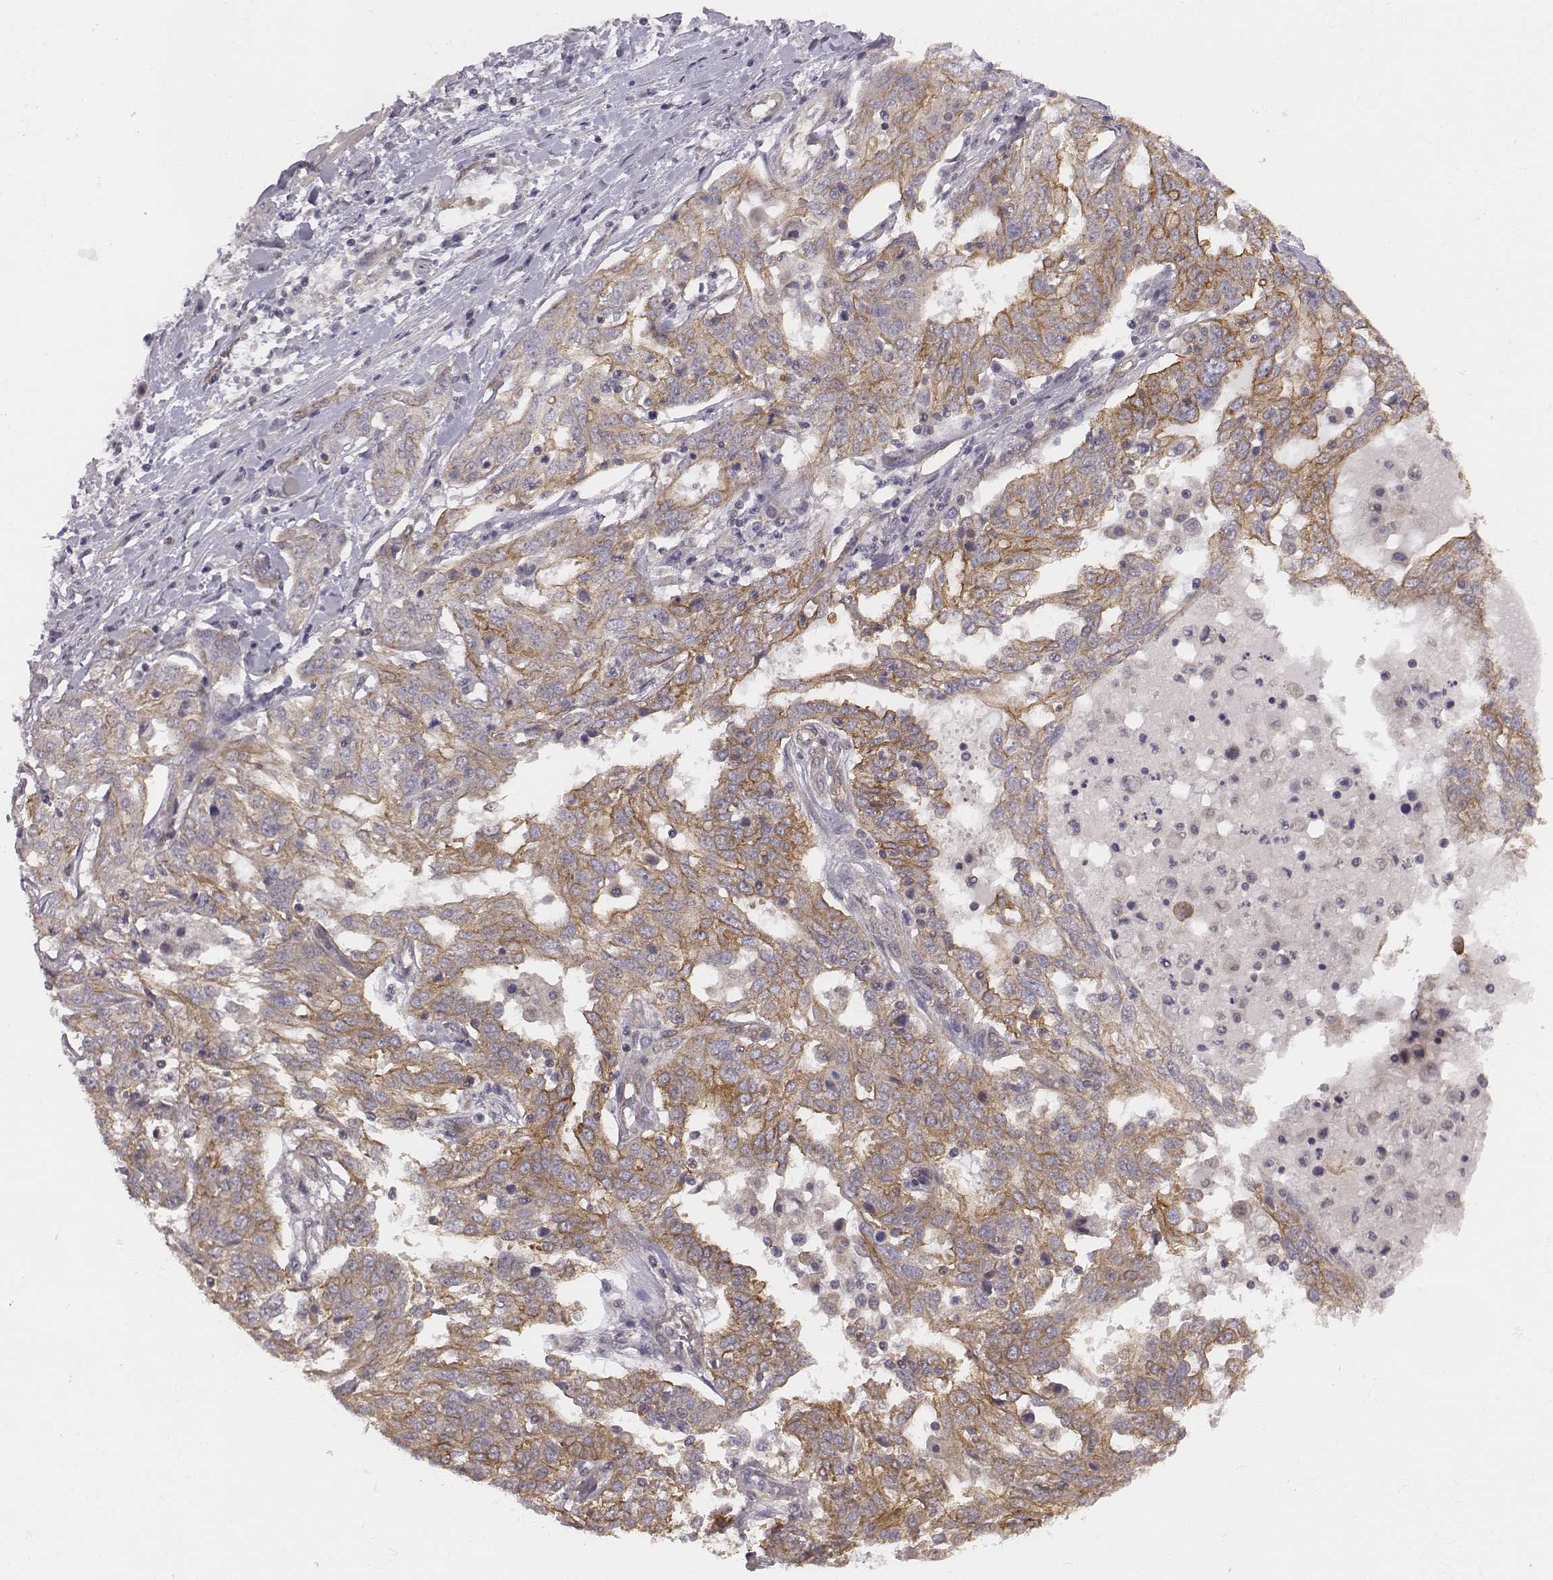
{"staining": {"intensity": "moderate", "quantity": ">75%", "location": "cytoplasmic/membranous"}, "tissue": "ovarian cancer", "cell_type": "Tumor cells", "image_type": "cancer", "snomed": [{"axis": "morphology", "description": "Cystadenocarcinoma, serous, NOS"}, {"axis": "topography", "description": "Ovary"}], "caption": "Tumor cells exhibit medium levels of moderate cytoplasmic/membranous positivity in approximately >75% of cells in human ovarian cancer.", "gene": "SCARF1", "patient": {"sex": "female", "age": 67}}